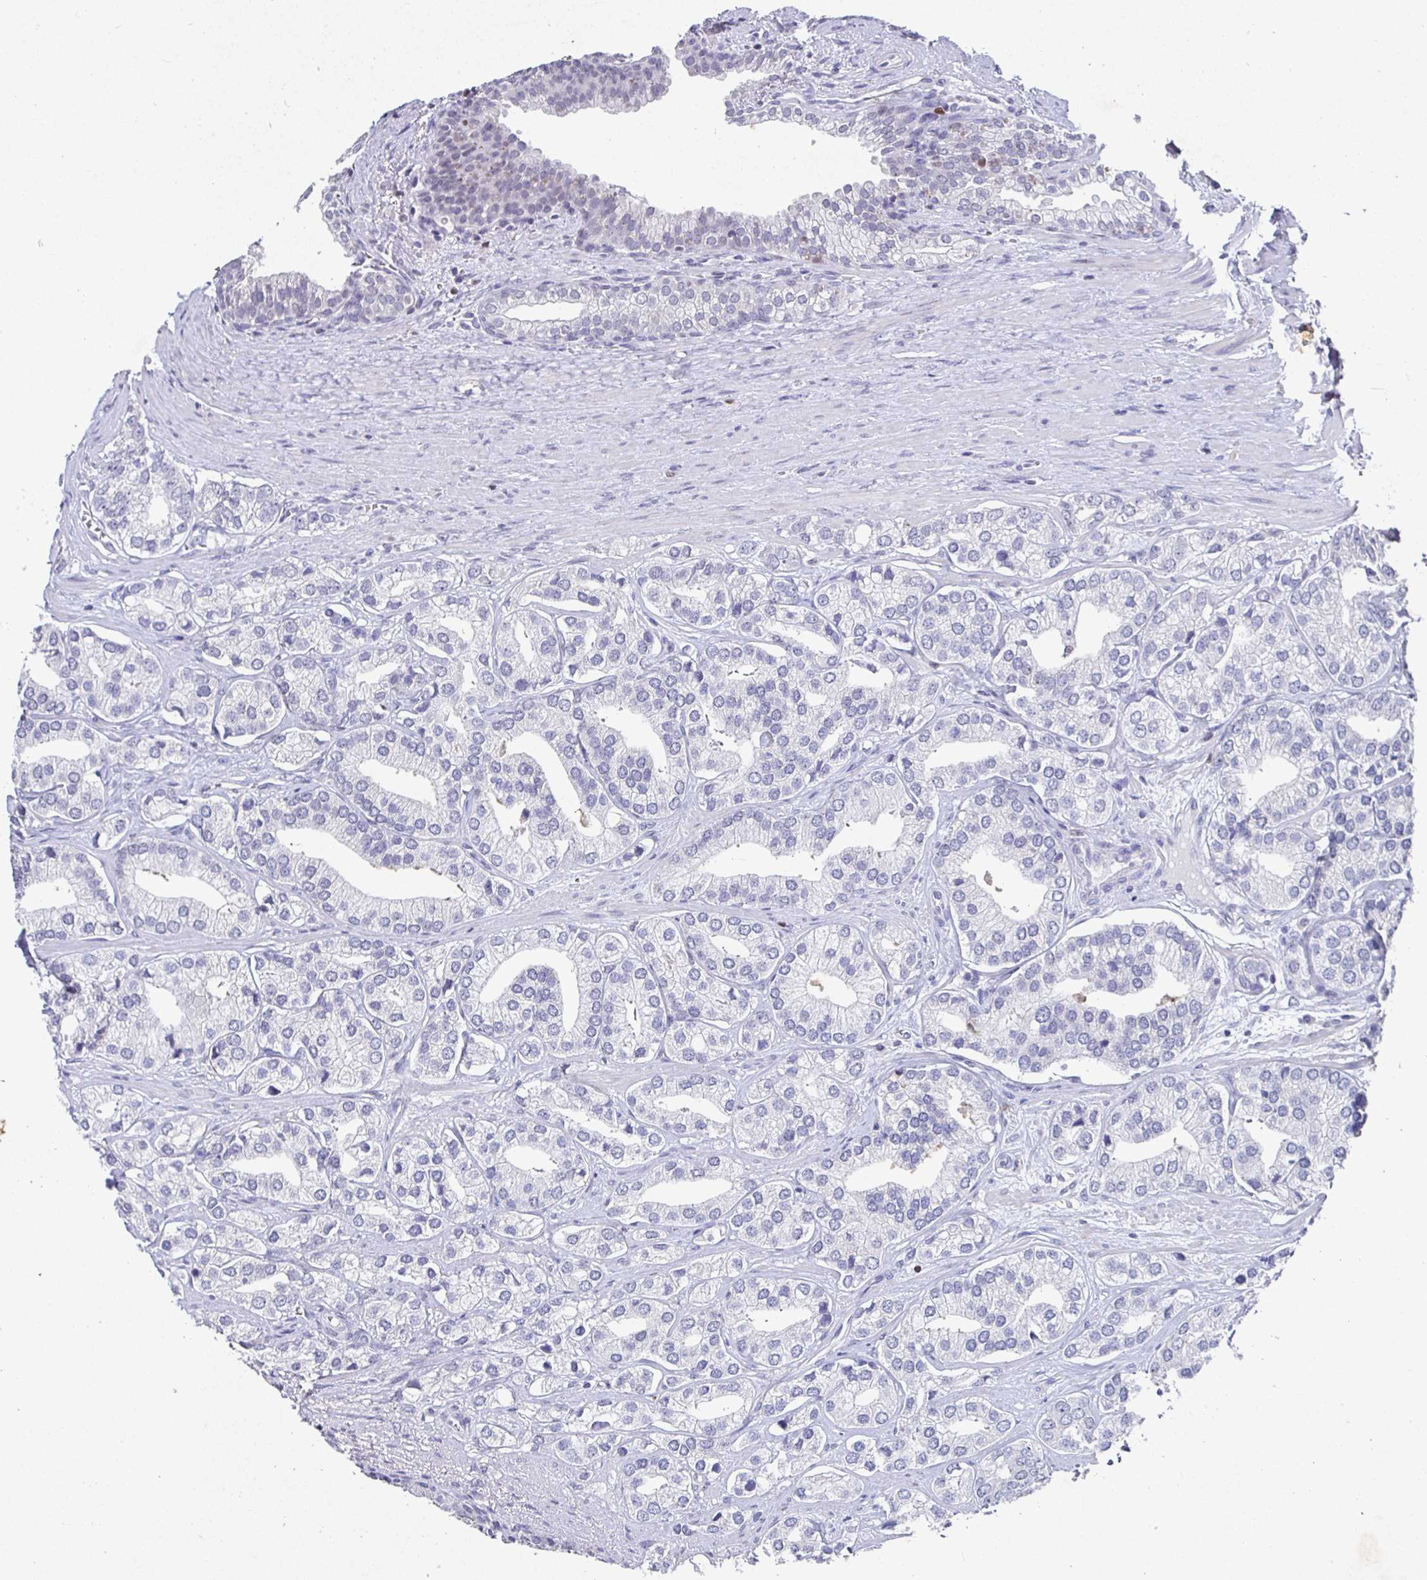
{"staining": {"intensity": "negative", "quantity": "none", "location": "none"}, "tissue": "prostate cancer", "cell_type": "Tumor cells", "image_type": "cancer", "snomed": [{"axis": "morphology", "description": "Adenocarcinoma, High grade"}, {"axis": "topography", "description": "Prostate"}], "caption": "High power microscopy photomicrograph of an immunohistochemistry histopathology image of adenocarcinoma (high-grade) (prostate), revealing no significant expression in tumor cells. Nuclei are stained in blue.", "gene": "SATB1", "patient": {"sex": "male", "age": 58}}